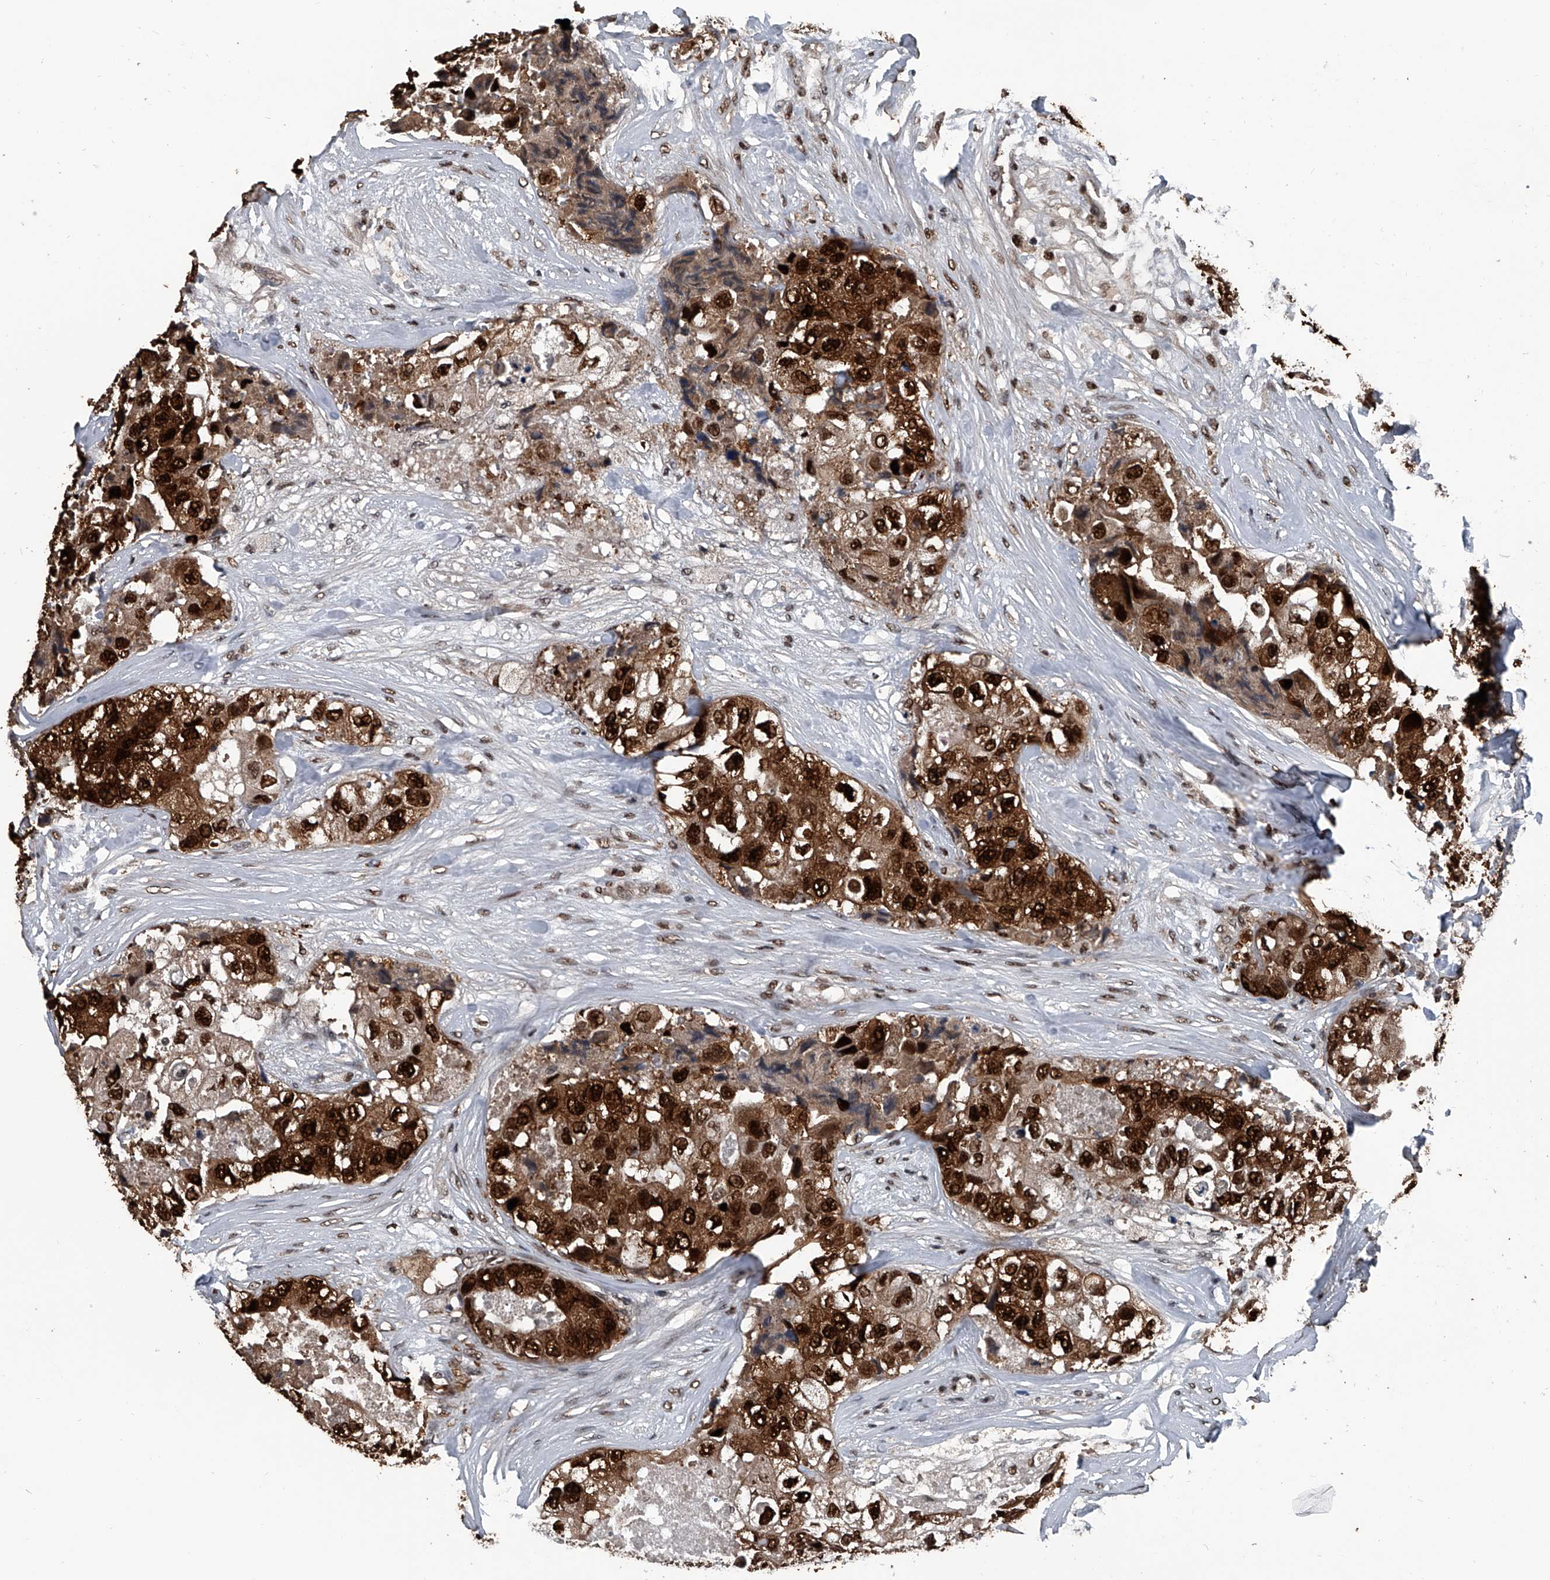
{"staining": {"intensity": "strong", "quantity": ">75%", "location": "cytoplasmic/membranous,nuclear"}, "tissue": "breast cancer", "cell_type": "Tumor cells", "image_type": "cancer", "snomed": [{"axis": "morphology", "description": "Duct carcinoma"}, {"axis": "topography", "description": "Breast"}], "caption": "Tumor cells display high levels of strong cytoplasmic/membranous and nuclear staining in approximately >75% of cells in human invasive ductal carcinoma (breast).", "gene": "FKBP5", "patient": {"sex": "female", "age": 62}}